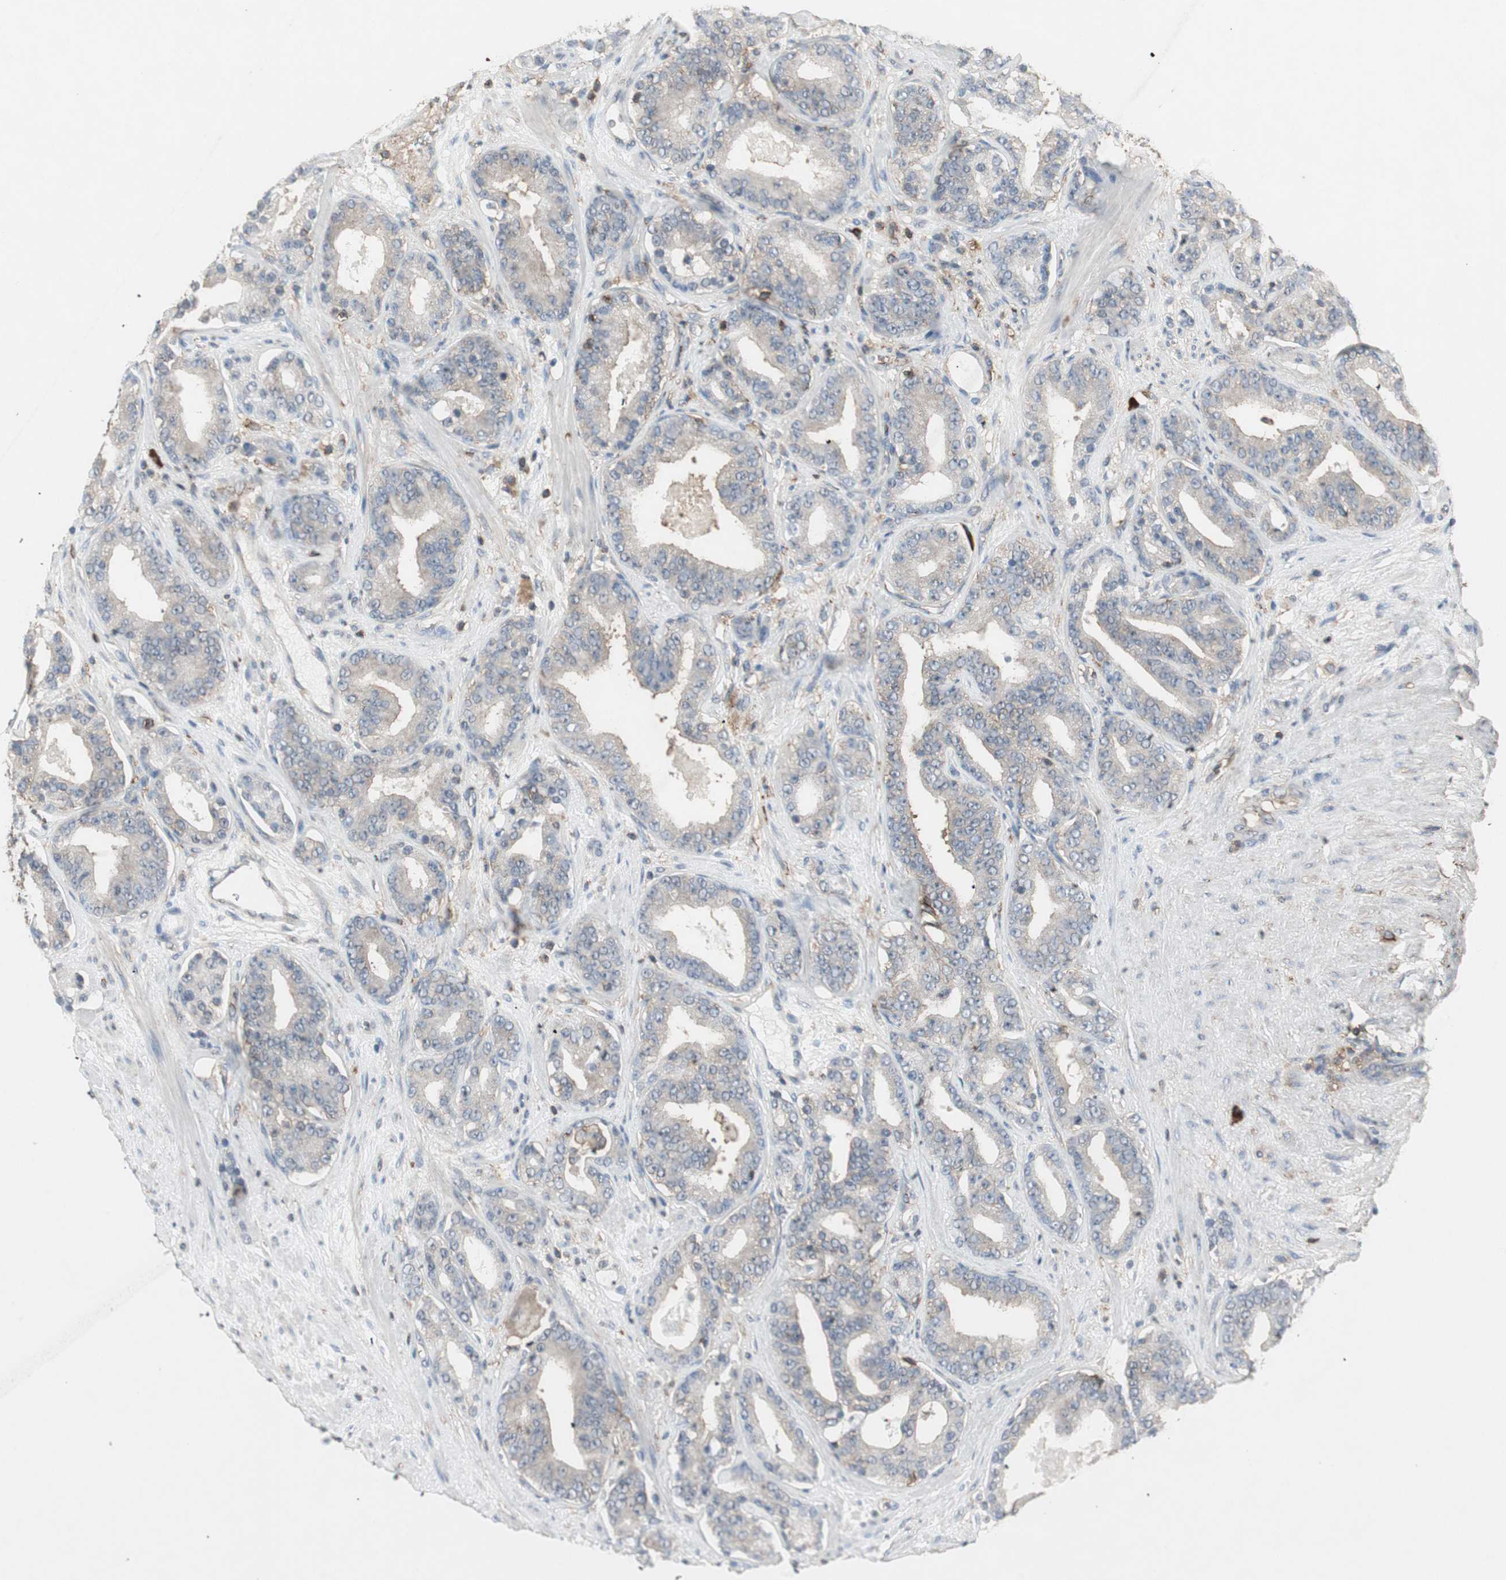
{"staining": {"intensity": "weak", "quantity": "25%-75%", "location": "cytoplasmic/membranous"}, "tissue": "prostate cancer", "cell_type": "Tumor cells", "image_type": "cancer", "snomed": [{"axis": "morphology", "description": "Adenocarcinoma, Low grade"}, {"axis": "topography", "description": "Prostate"}], "caption": "Brown immunohistochemical staining in low-grade adenocarcinoma (prostate) shows weak cytoplasmic/membranous expression in about 25%-75% of tumor cells.", "gene": "MMP3", "patient": {"sex": "male", "age": 63}}